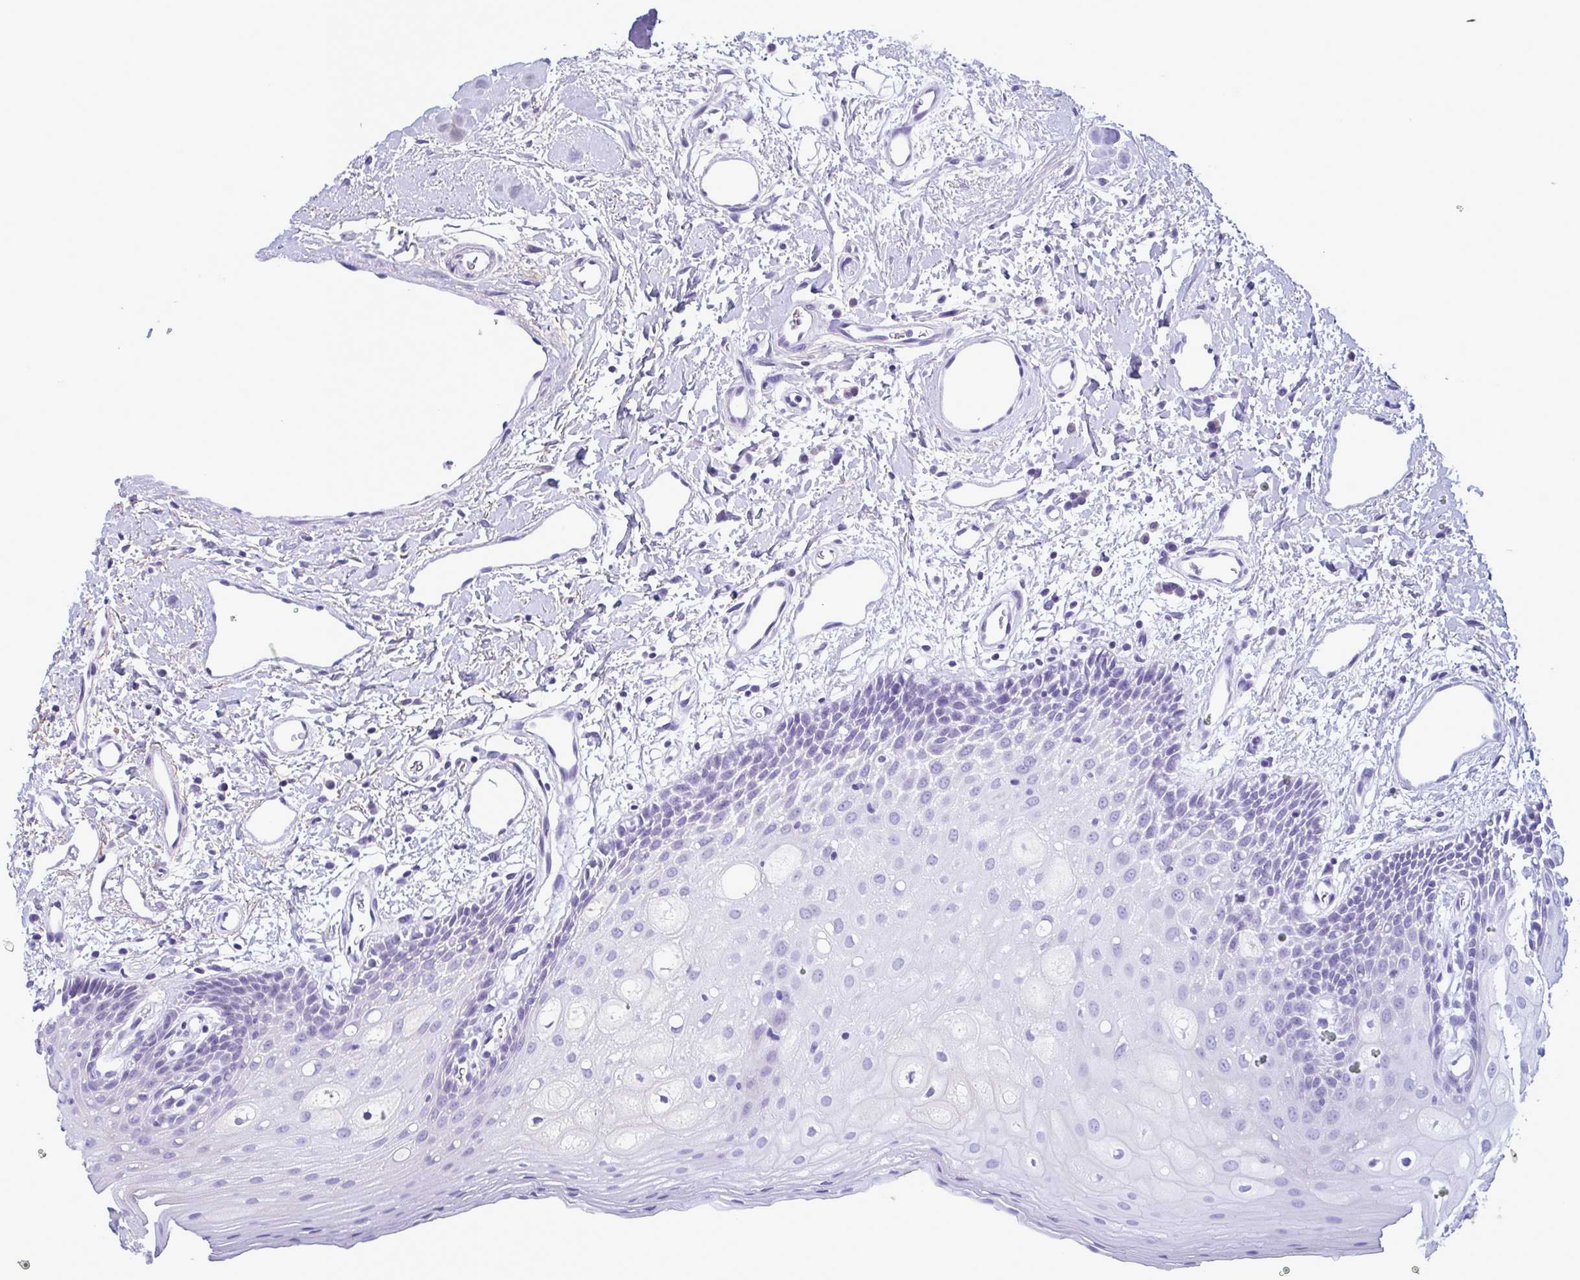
{"staining": {"intensity": "negative", "quantity": "none", "location": "none"}, "tissue": "oral mucosa", "cell_type": "Squamous epithelial cells", "image_type": "normal", "snomed": [{"axis": "morphology", "description": "Normal tissue, NOS"}, {"axis": "topography", "description": "Oral tissue"}], "caption": "Protein analysis of benign oral mucosa demonstrates no significant positivity in squamous epithelial cells.", "gene": "F13B", "patient": {"sex": "female", "age": 43}}